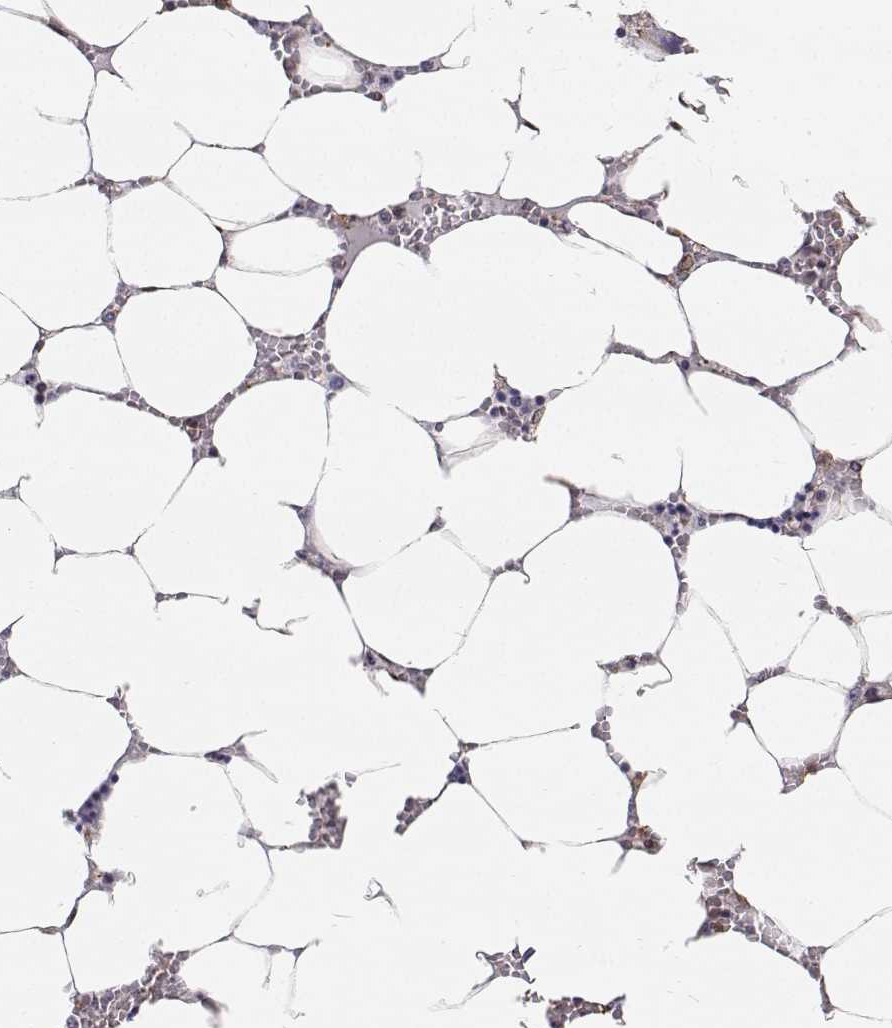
{"staining": {"intensity": "negative", "quantity": "none", "location": "none"}, "tissue": "bone marrow", "cell_type": "Hematopoietic cells", "image_type": "normal", "snomed": [{"axis": "morphology", "description": "Normal tissue, NOS"}, {"axis": "topography", "description": "Bone marrow"}], "caption": "The image reveals no staining of hematopoietic cells in benign bone marrow. The staining was performed using DAB (3,3'-diaminobenzidine) to visualize the protein expression in brown, while the nuclei were stained in blue with hematoxylin (Magnification: 20x).", "gene": "GSDMA", "patient": {"sex": "male", "age": 64}}